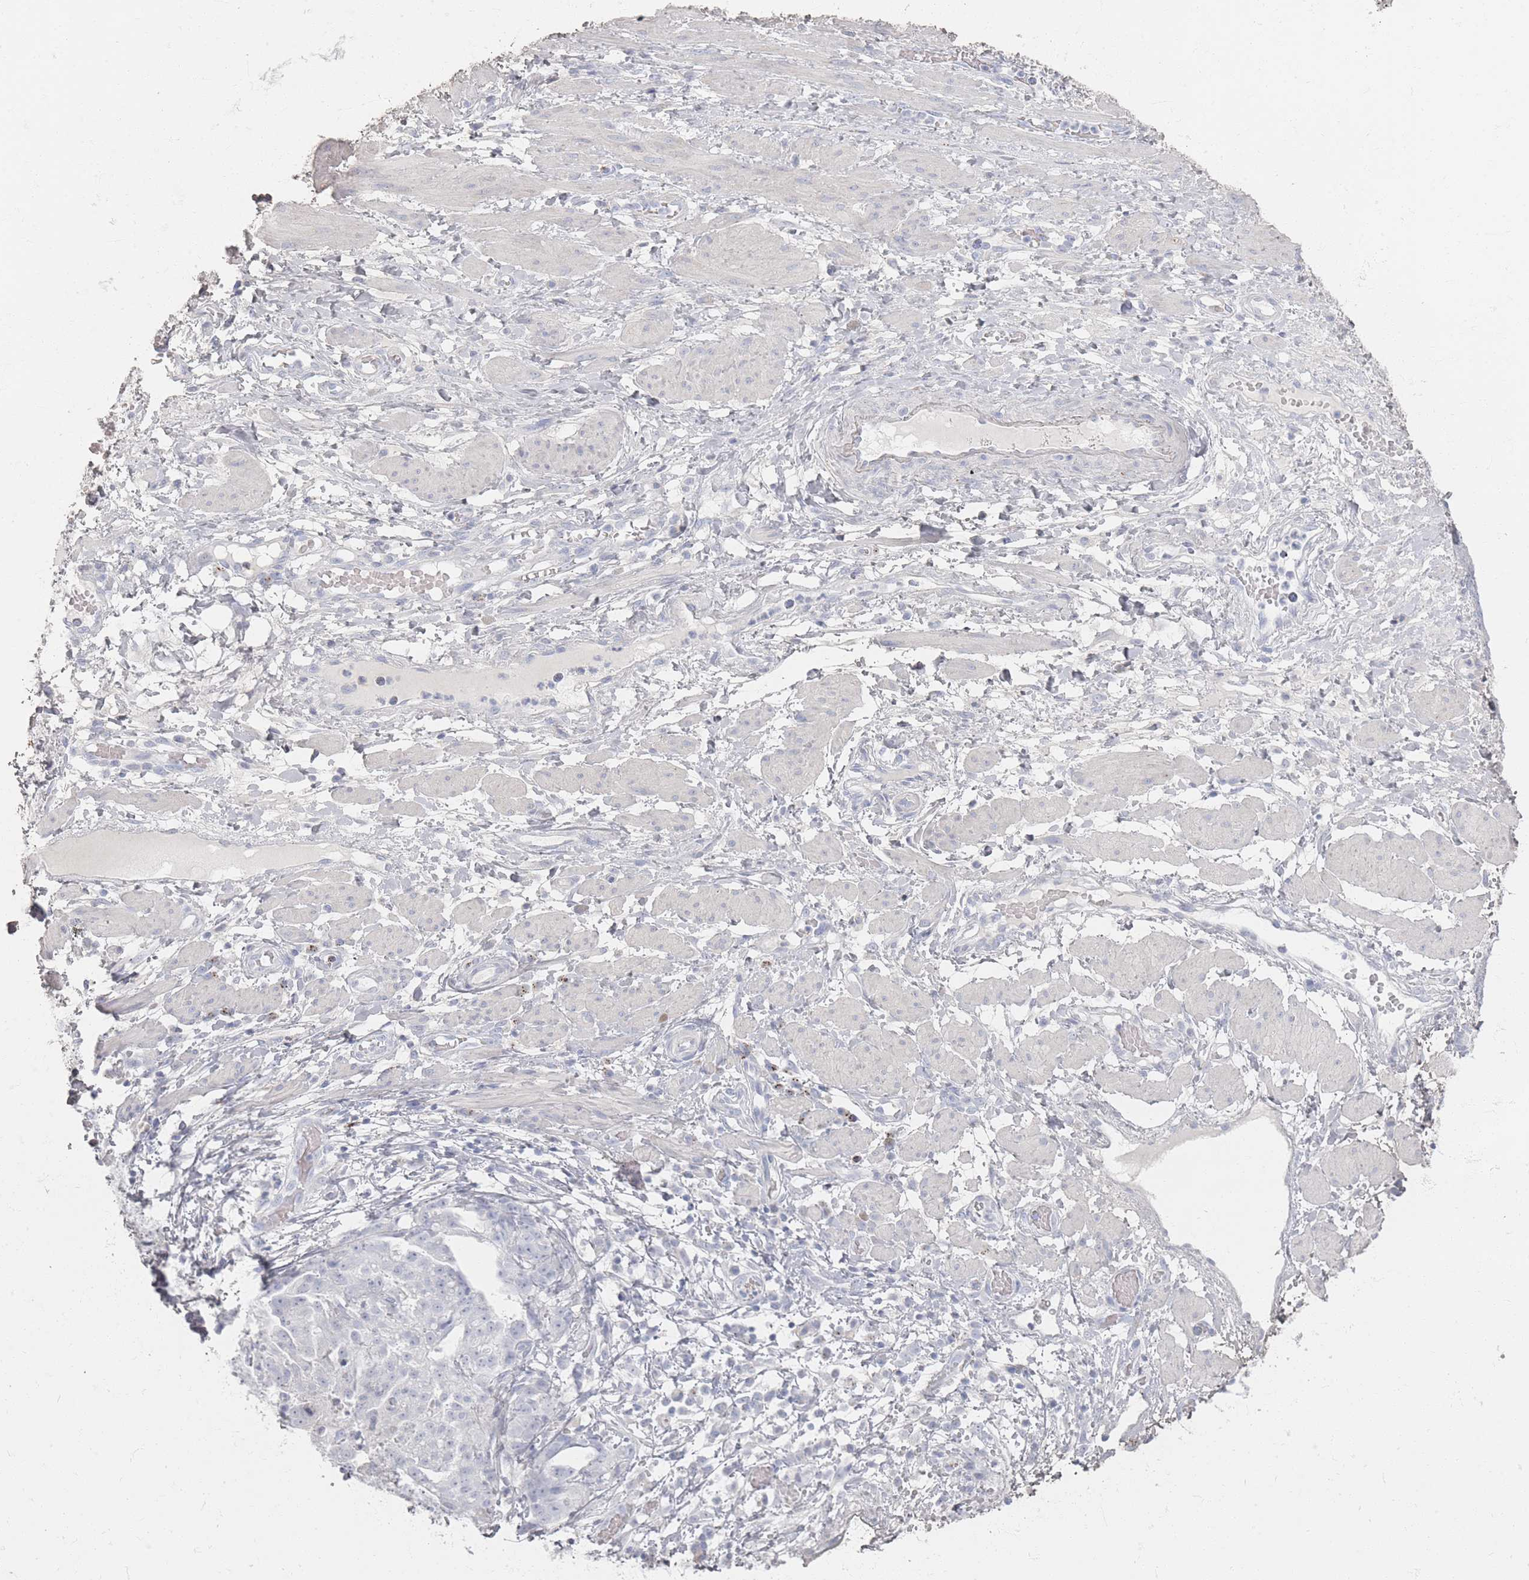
{"staining": {"intensity": "negative", "quantity": "none", "location": "none"}, "tissue": "ovarian cancer", "cell_type": "Tumor cells", "image_type": "cancer", "snomed": [{"axis": "morphology", "description": "Cystadenocarcinoma, serous, NOS"}, {"axis": "topography", "description": "Ovary"}], "caption": "This is an immunohistochemistry (IHC) image of ovarian cancer. There is no staining in tumor cells.", "gene": "SLC2A11", "patient": {"sex": "female", "age": 58}}